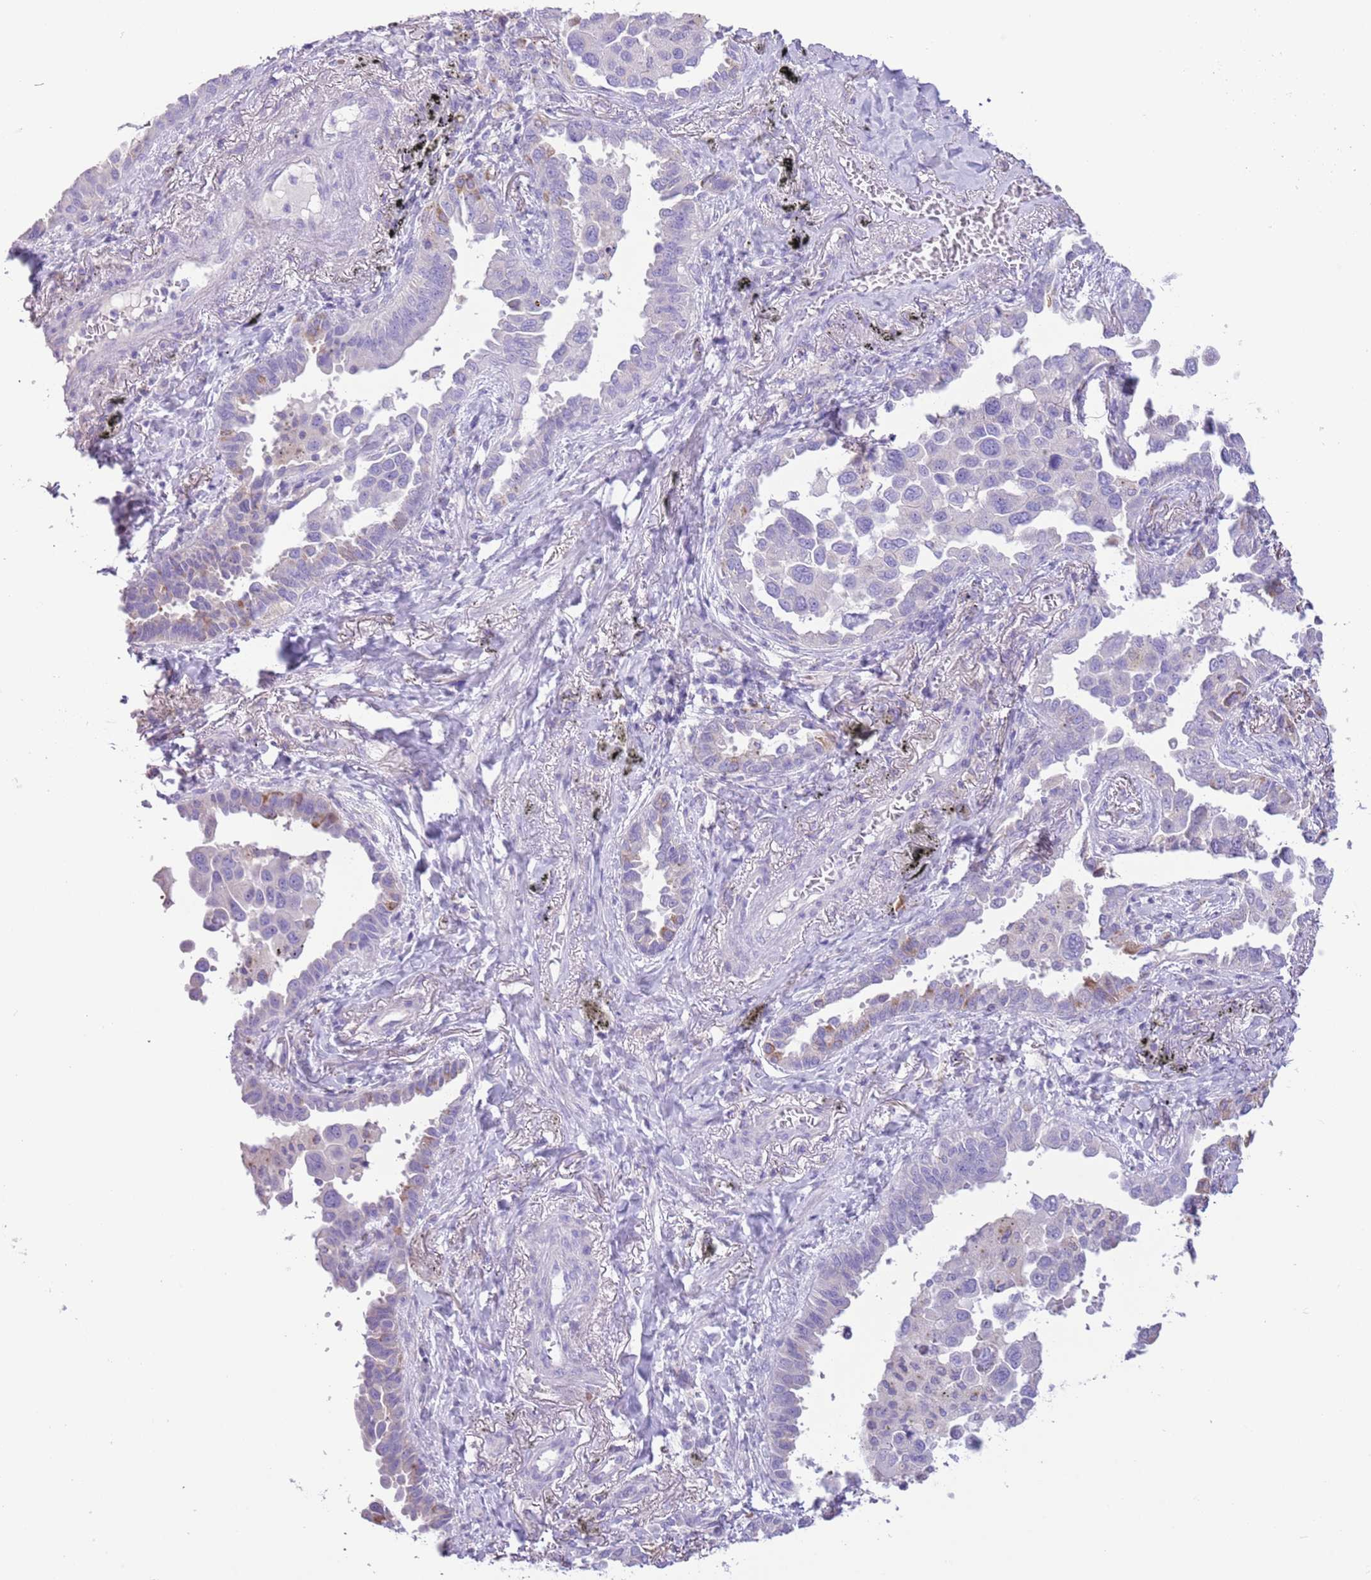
{"staining": {"intensity": "weak", "quantity": "<25%", "location": "cytoplasmic/membranous"}, "tissue": "lung cancer", "cell_type": "Tumor cells", "image_type": "cancer", "snomed": [{"axis": "morphology", "description": "Adenocarcinoma, NOS"}, {"axis": "topography", "description": "Lung"}], "caption": "Tumor cells are negative for protein expression in human adenocarcinoma (lung). Nuclei are stained in blue.", "gene": "ZNF697", "patient": {"sex": "male", "age": 67}}